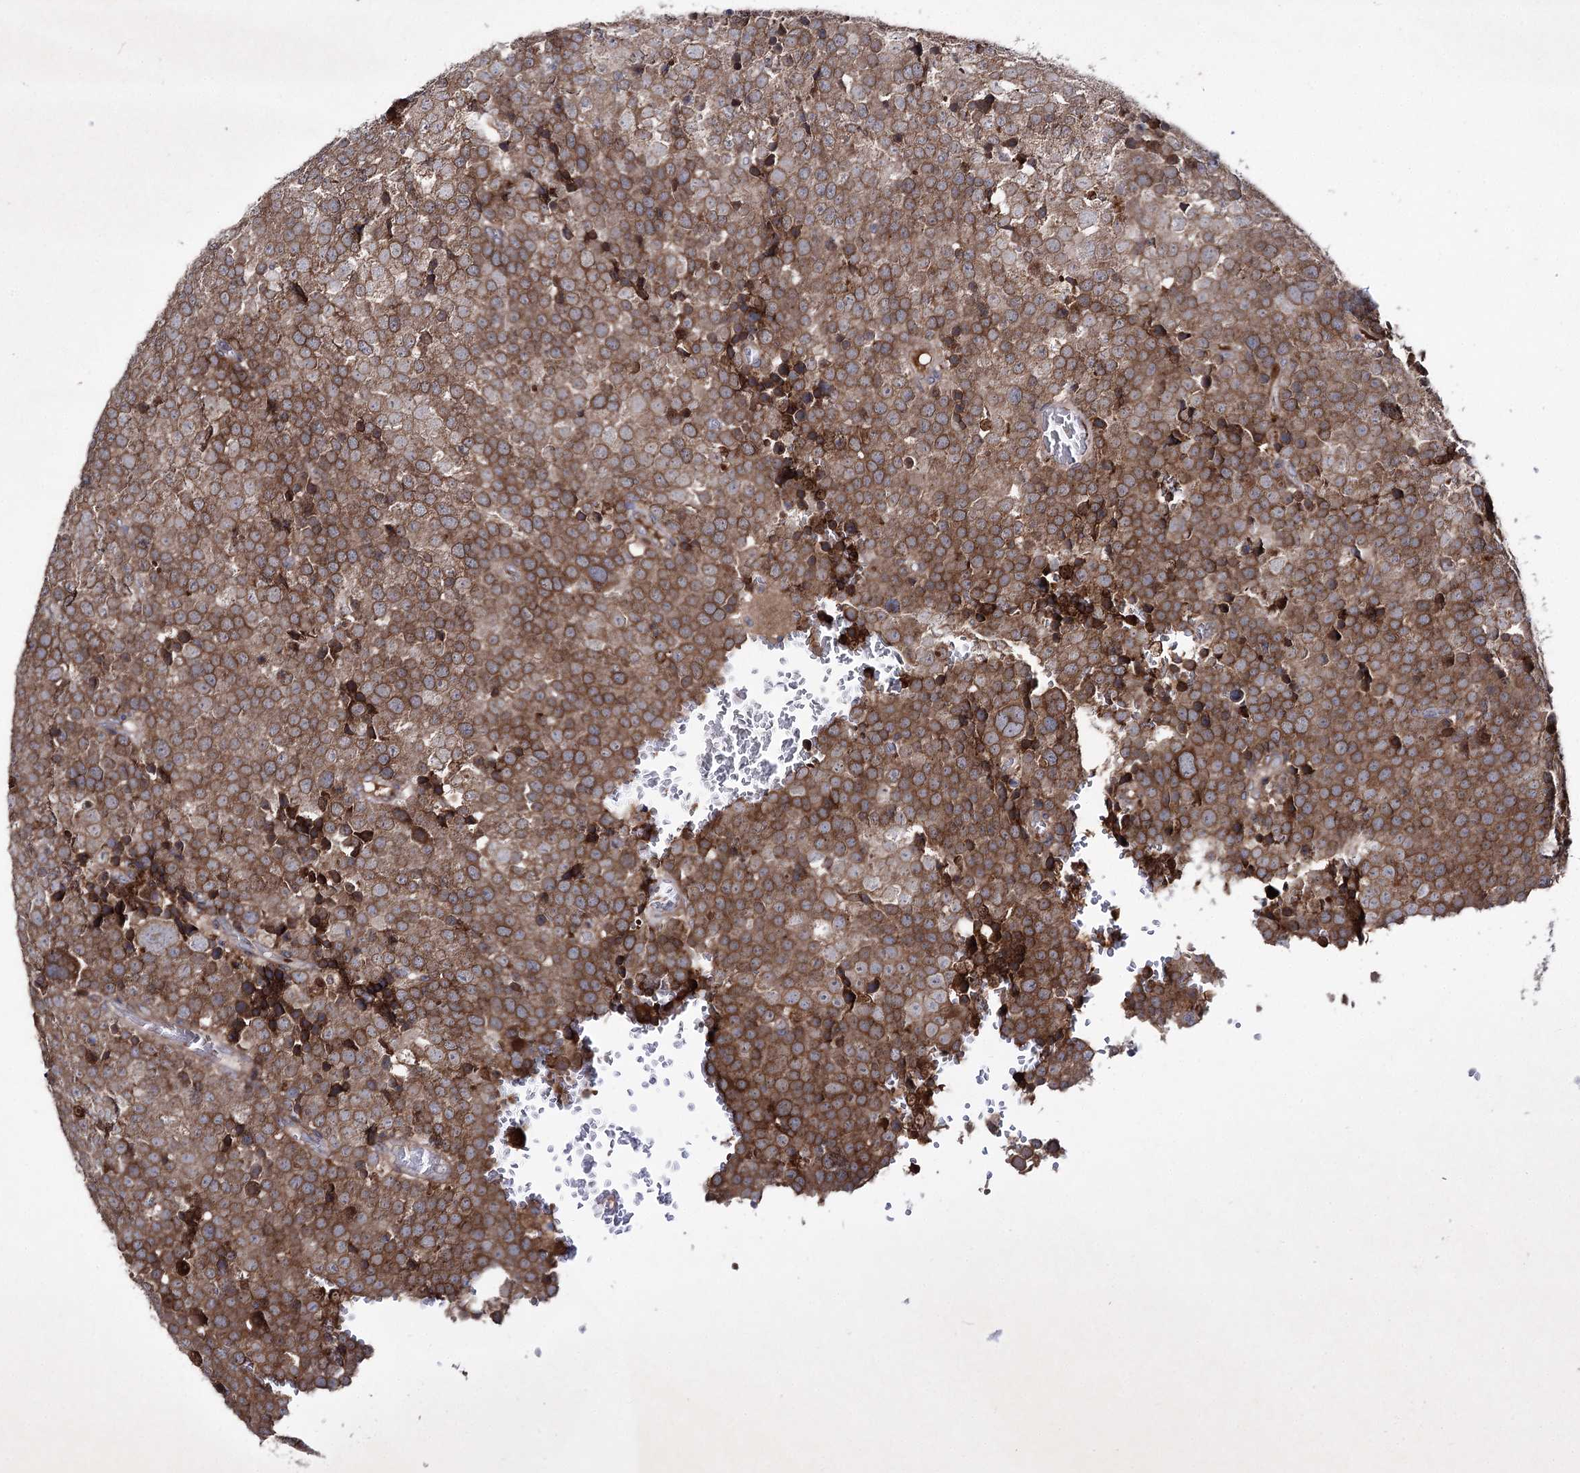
{"staining": {"intensity": "moderate", "quantity": ">75%", "location": "cytoplasmic/membranous"}, "tissue": "testis cancer", "cell_type": "Tumor cells", "image_type": "cancer", "snomed": [{"axis": "morphology", "description": "Seminoma, NOS"}, {"axis": "topography", "description": "Testis"}], "caption": "The micrograph shows staining of seminoma (testis), revealing moderate cytoplasmic/membranous protein positivity (brown color) within tumor cells.", "gene": "ALG9", "patient": {"sex": "male", "age": 71}}